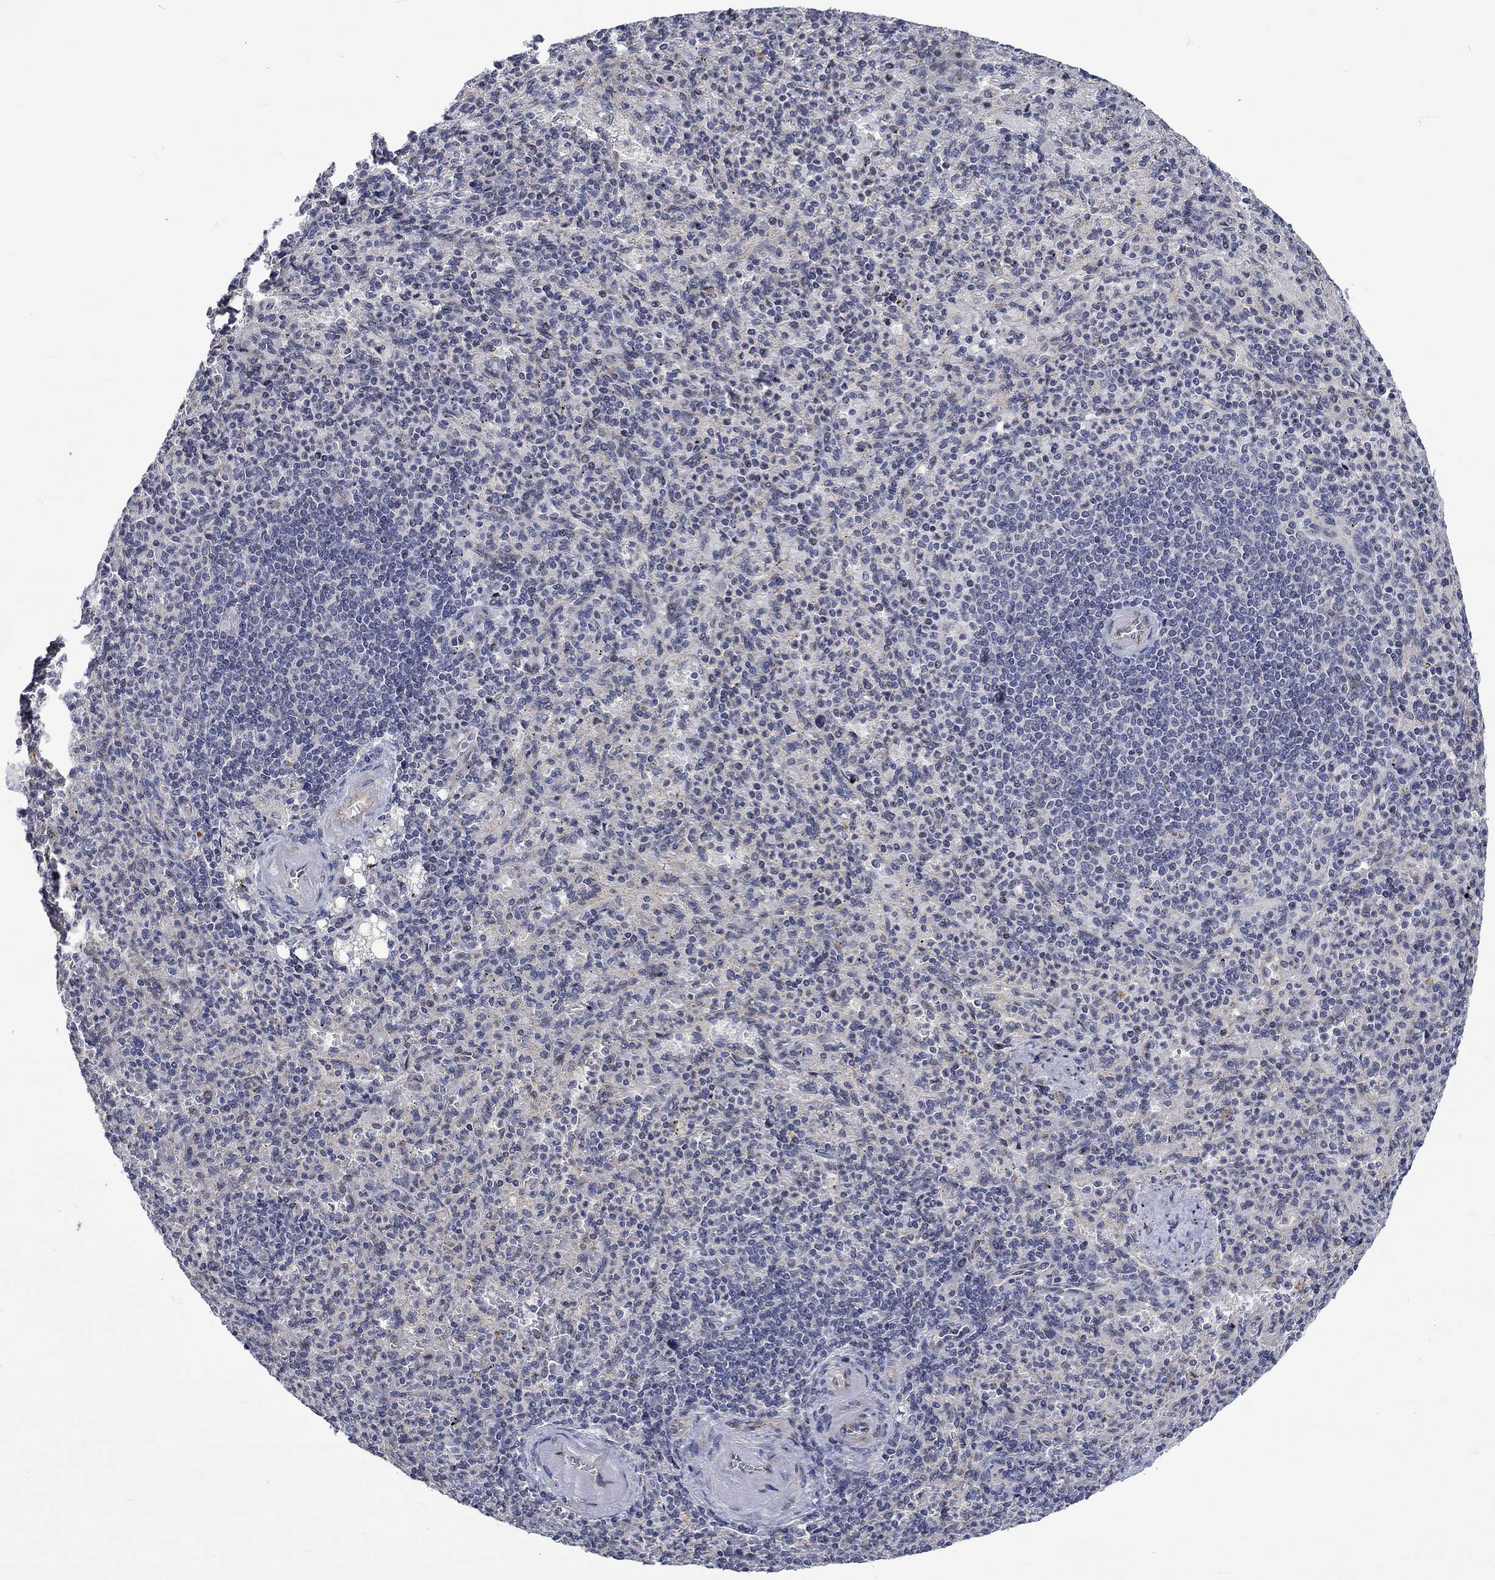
{"staining": {"intensity": "negative", "quantity": "none", "location": "none"}, "tissue": "spleen", "cell_type": "Cells in red pulp", "image_type": "normal", "snomed": [{"axis": "morphology", "description": "Normal tissue, NOS"}, {"axis": "topography", "description": "Spleen"}], "caption": "This is a image of immunohistochemistry (IHC) staining of benign spleen, which shows no staining in cells in red pulp. (DAB immunohistochemistry (IHC) with hematoxylin counter stain).", "gene": "GJA5", "patient": {"sex": "female", "age": 74}}